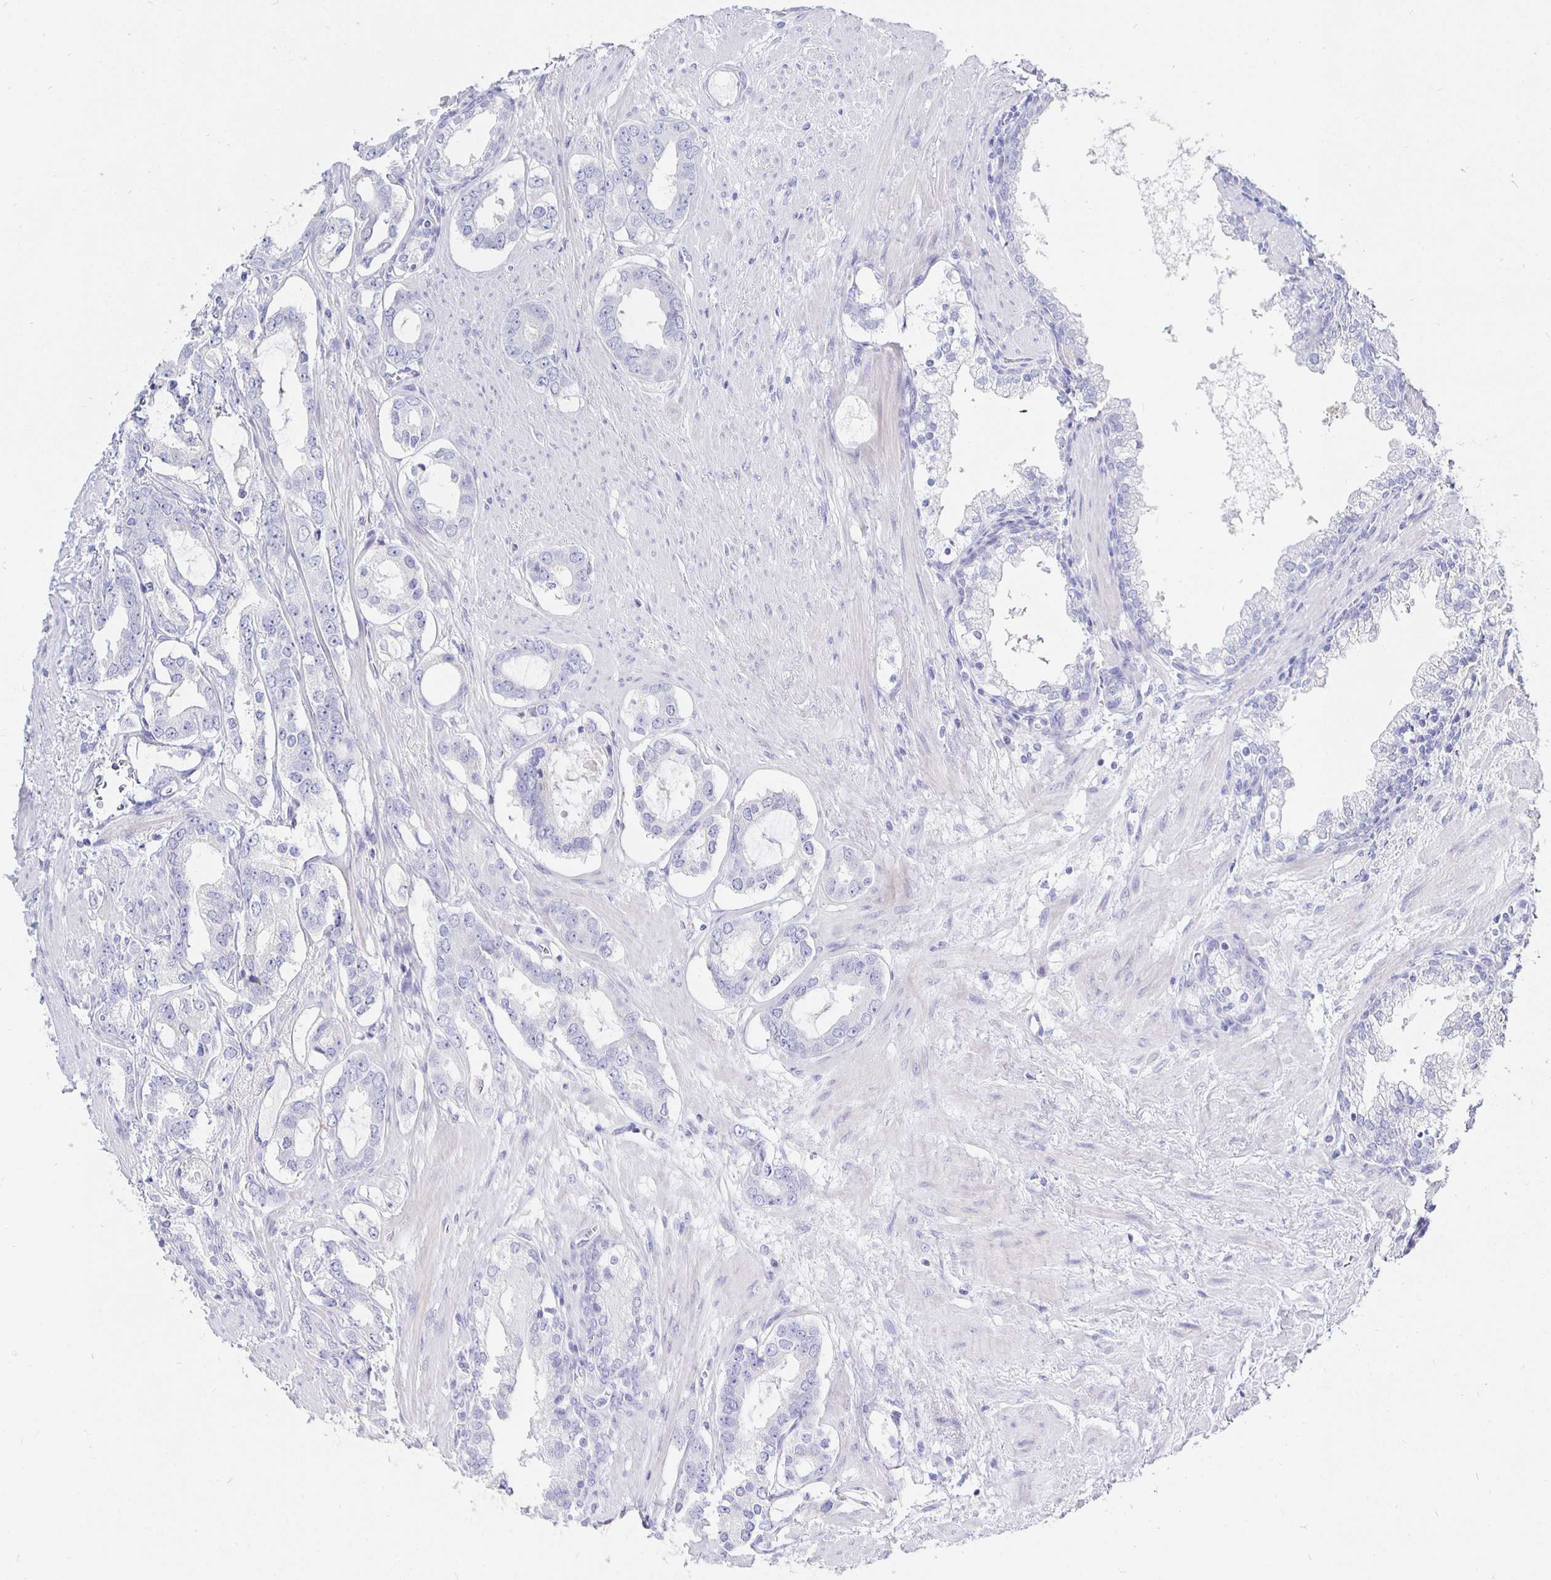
{"staining": {"intensity": "negative", "quantity": "none", "location": "none"}, "tissue": "prostate cancer", "cell_type": "Tumor cells", "image_type": "cancer", "snomed": [{"axis": "morphology", "description": "Adenocarcinoma, High grade"}, {"axis": "topography", "description": "Prostate"}], "caption": "Tumor cells are negative for brown protein staining in prostate cancer.", "gene": "CR2", "patient": {"sex": "male", "age": 75}}